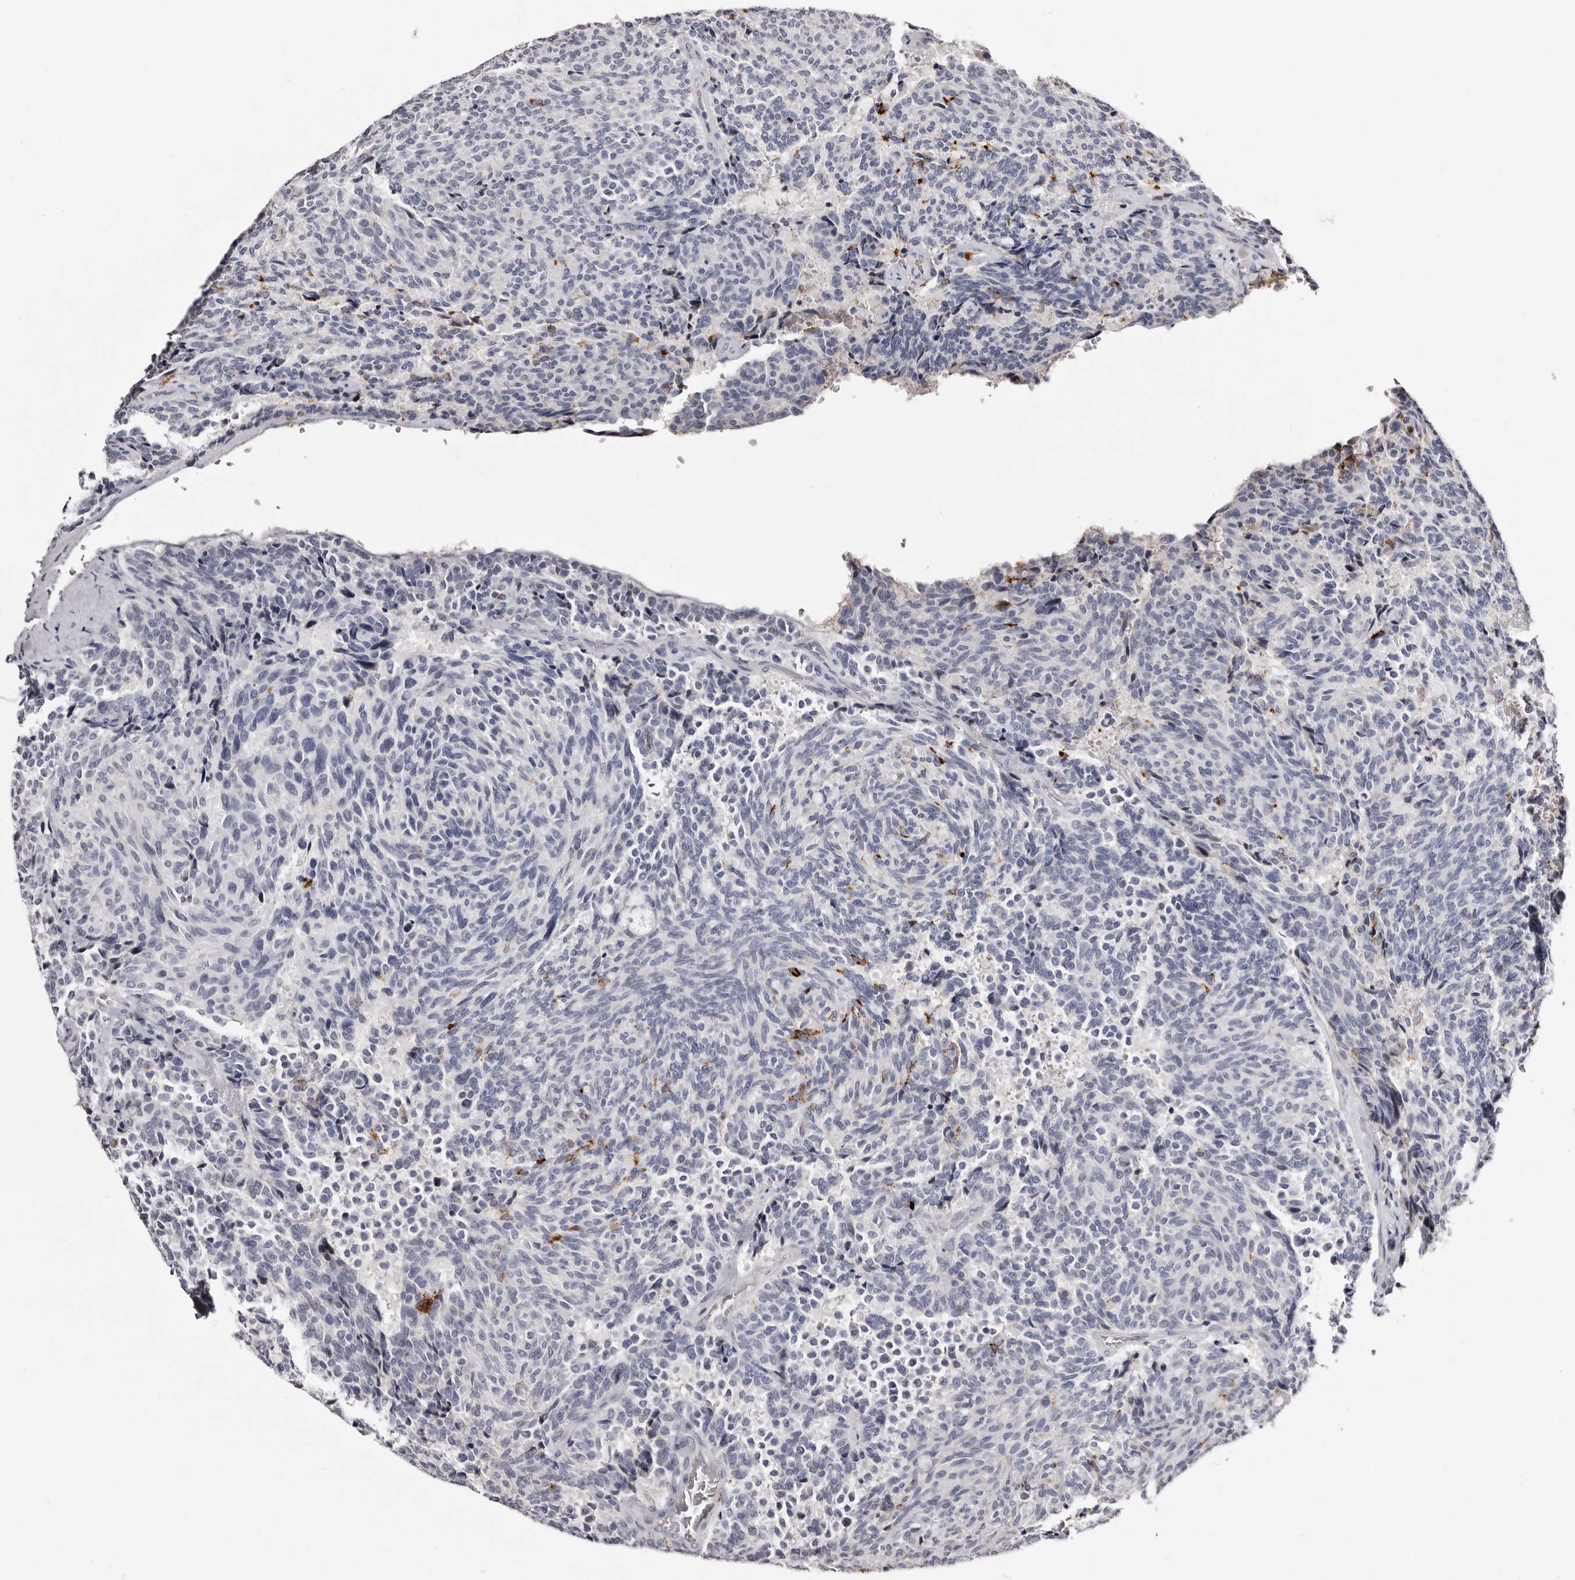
{"staining": {"intensity": "negative", "quantity": "none", "location": "none"}, "tissue": "carcinoid", "cell_type": "Tumor cells", "image_type": "cancer", "snomed": [{"axis": "morphology", "description": "Carcinoid, malignant, NOS"}, {"axis": "topography", "description": "Pancreas"}], "caption": "High magnification brightfield microscopy of malignant carcinoid stained with DAB (brown) and counterstained with hematoxylin (blue): tumor cells show no significant expression.", "gene": "TBC1D22B", "patient": {"sex": "female", "age": 54}}